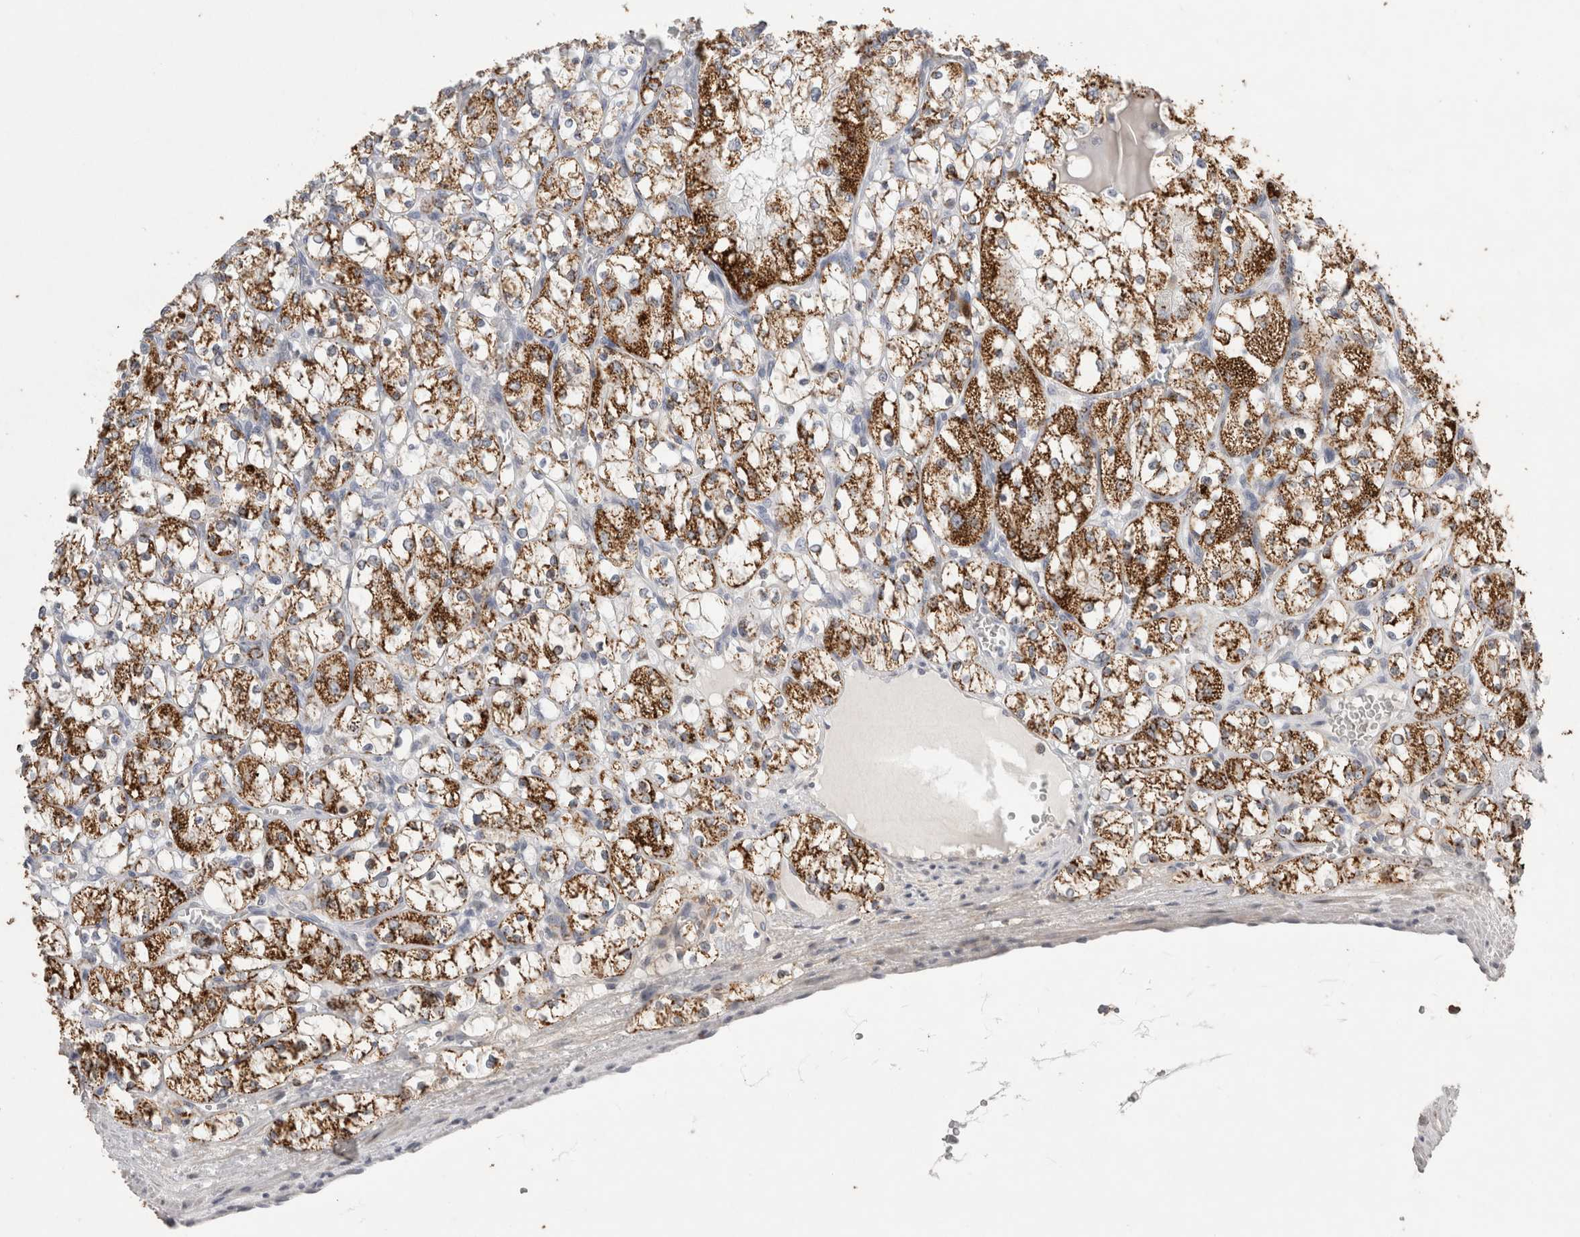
{"staining": {"intensity": "strong", "quantity": ">75%", "location": "cytoplasmic/membranous"}, "tissue": "renal cancer", "cell_type": "Tumor cells", "image_type": "cancer", "snomed": [{"axis": "morphology", "description": "Adenocarcinoma, NOS"}, {"axis": "topography", "description": "Kidney"}], "caption": "A brown stain labels strong cytoplasmic/membranous positivity of a protein in adenocarcinoma (renal) tumor cells. (DAB IHC with brightfield microscopy, high magnification).", "gene": "AGMAT", "patient": {"sex": "female", "age": 69}}